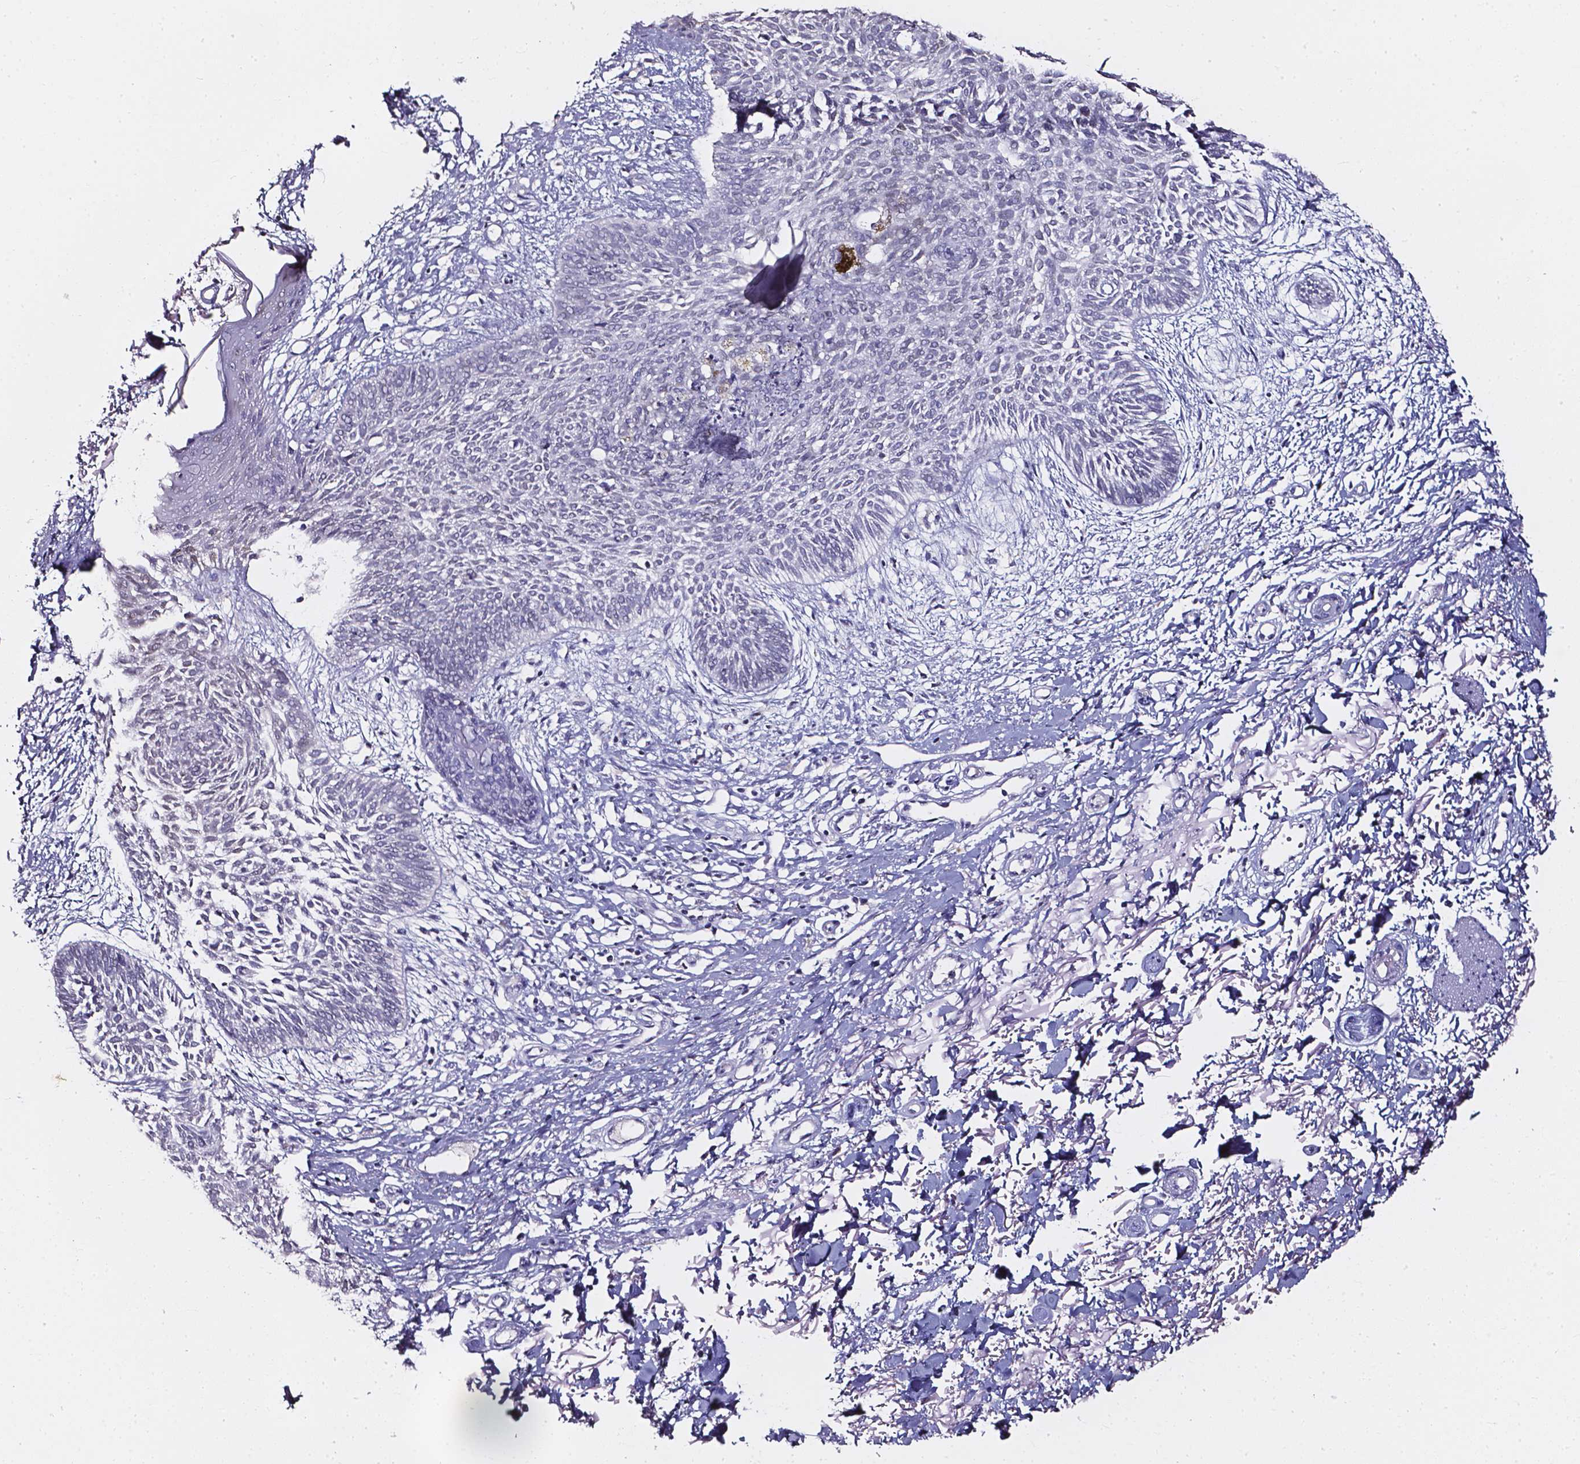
{"staining": {"intensity": "negative", "quantity": "none", "location": "none"}, "tissue": "skin cancer", "cell_type": "Tumor cells", "image_type": "cancer", "snomed": [{"axis": "morphology", "description": "Basal cell carcinoma"}, {"axis": "topography", "description": "Skin"}], "caption": "Tumor cells show no significant expression in skin cancer (basal cell carcinoma).", "gene": "AKR1B10", "patient": {"sex": "female", "age": 84}}